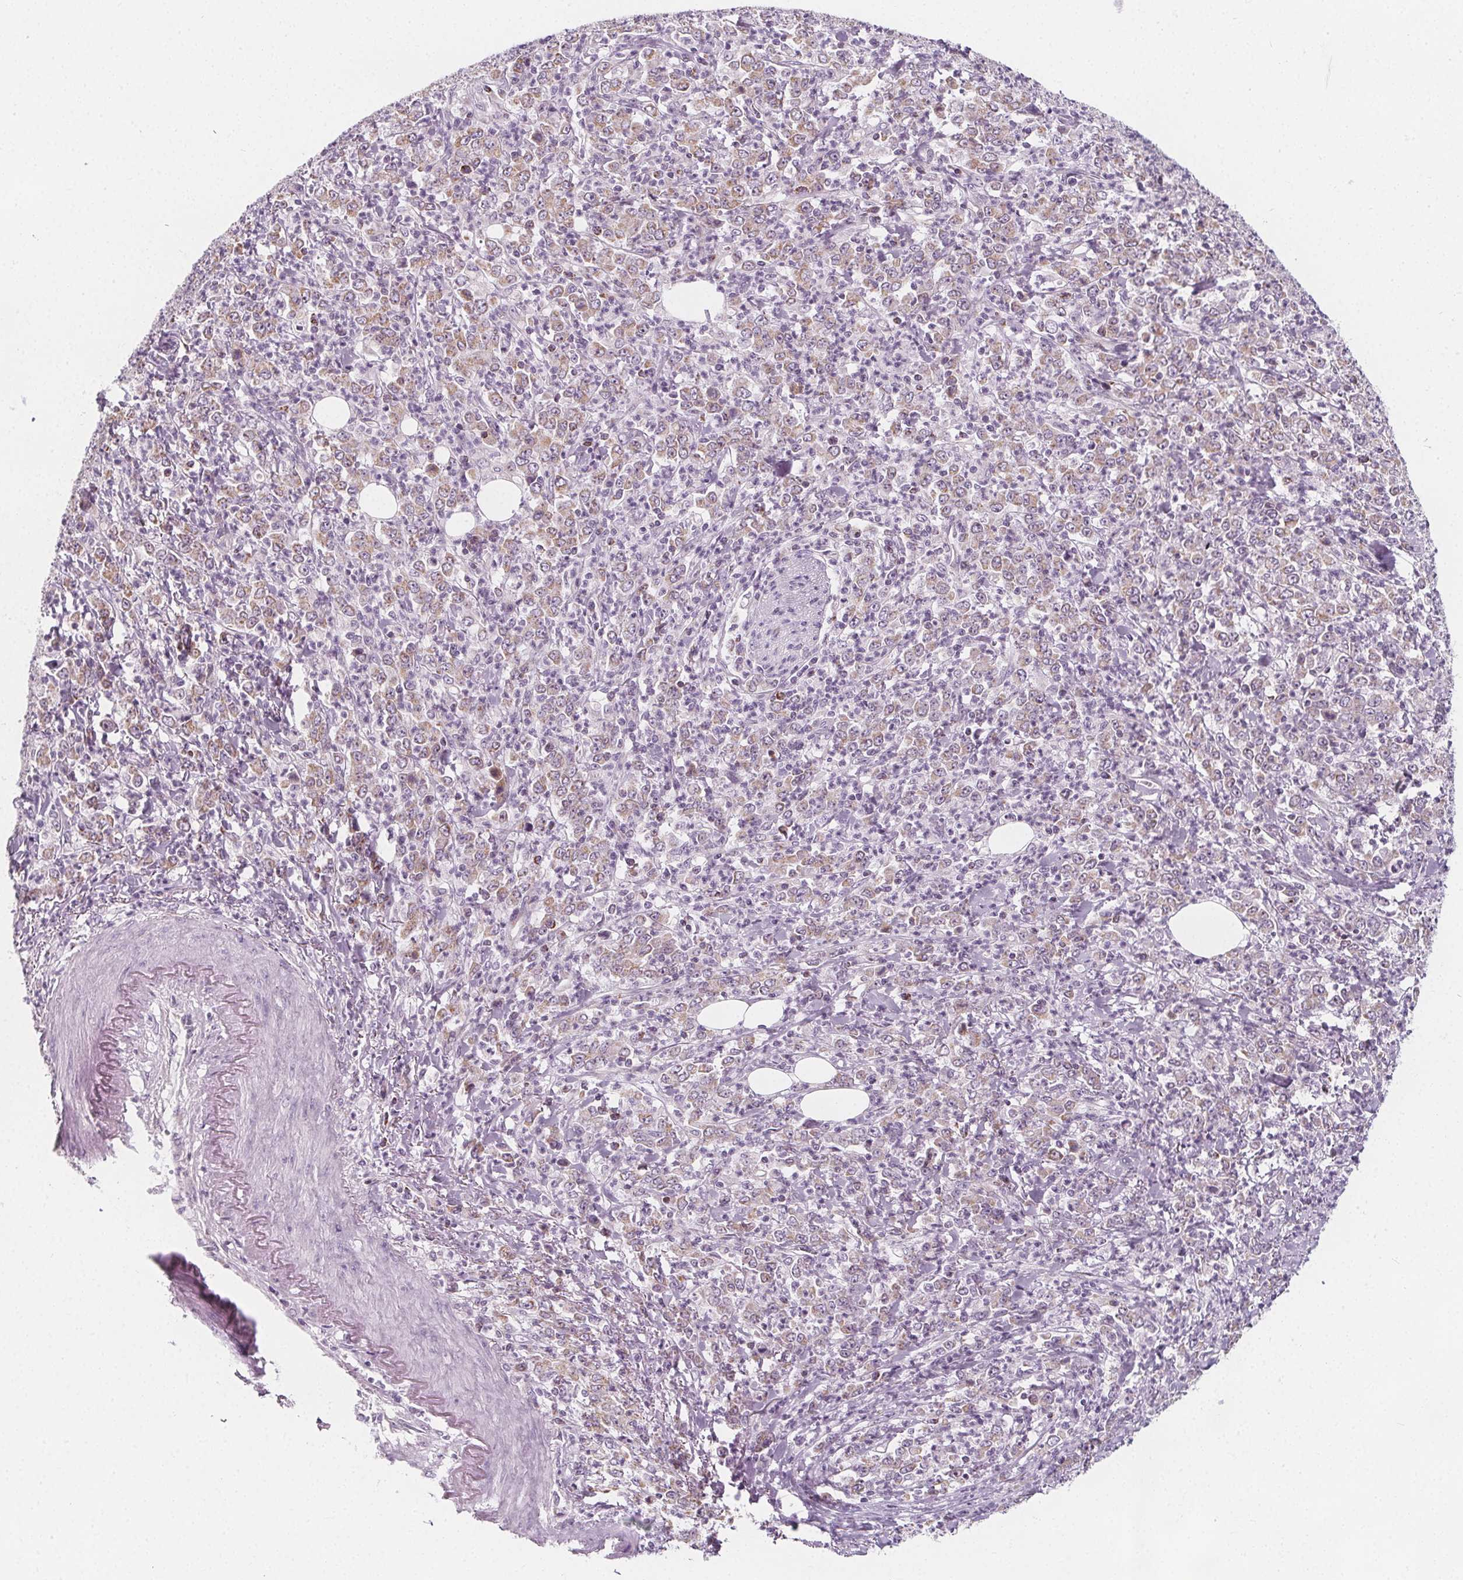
{"staining": {"intensity": "weak", "quantity": "25%-75%", "location": "cytoplasmic/membranous"}, "tissue": "stomach cancer", "cell_type": "Tumor cells", "image_type": "cancer", "snomed": [{"axis": "morphology", "description": "Adenocarcinoma, NOS"}, {"axis": "topography", "description": "Stomach, lower"}], "caption": "Immunohistochemical staining of adenocarcinoma (stomach) displays low levels of weak cytoplasmic/membranous expression in about 25%-75% of tumor cells.", "gene": "IL17C", "patient": {"sex": "female", "age": 71}}